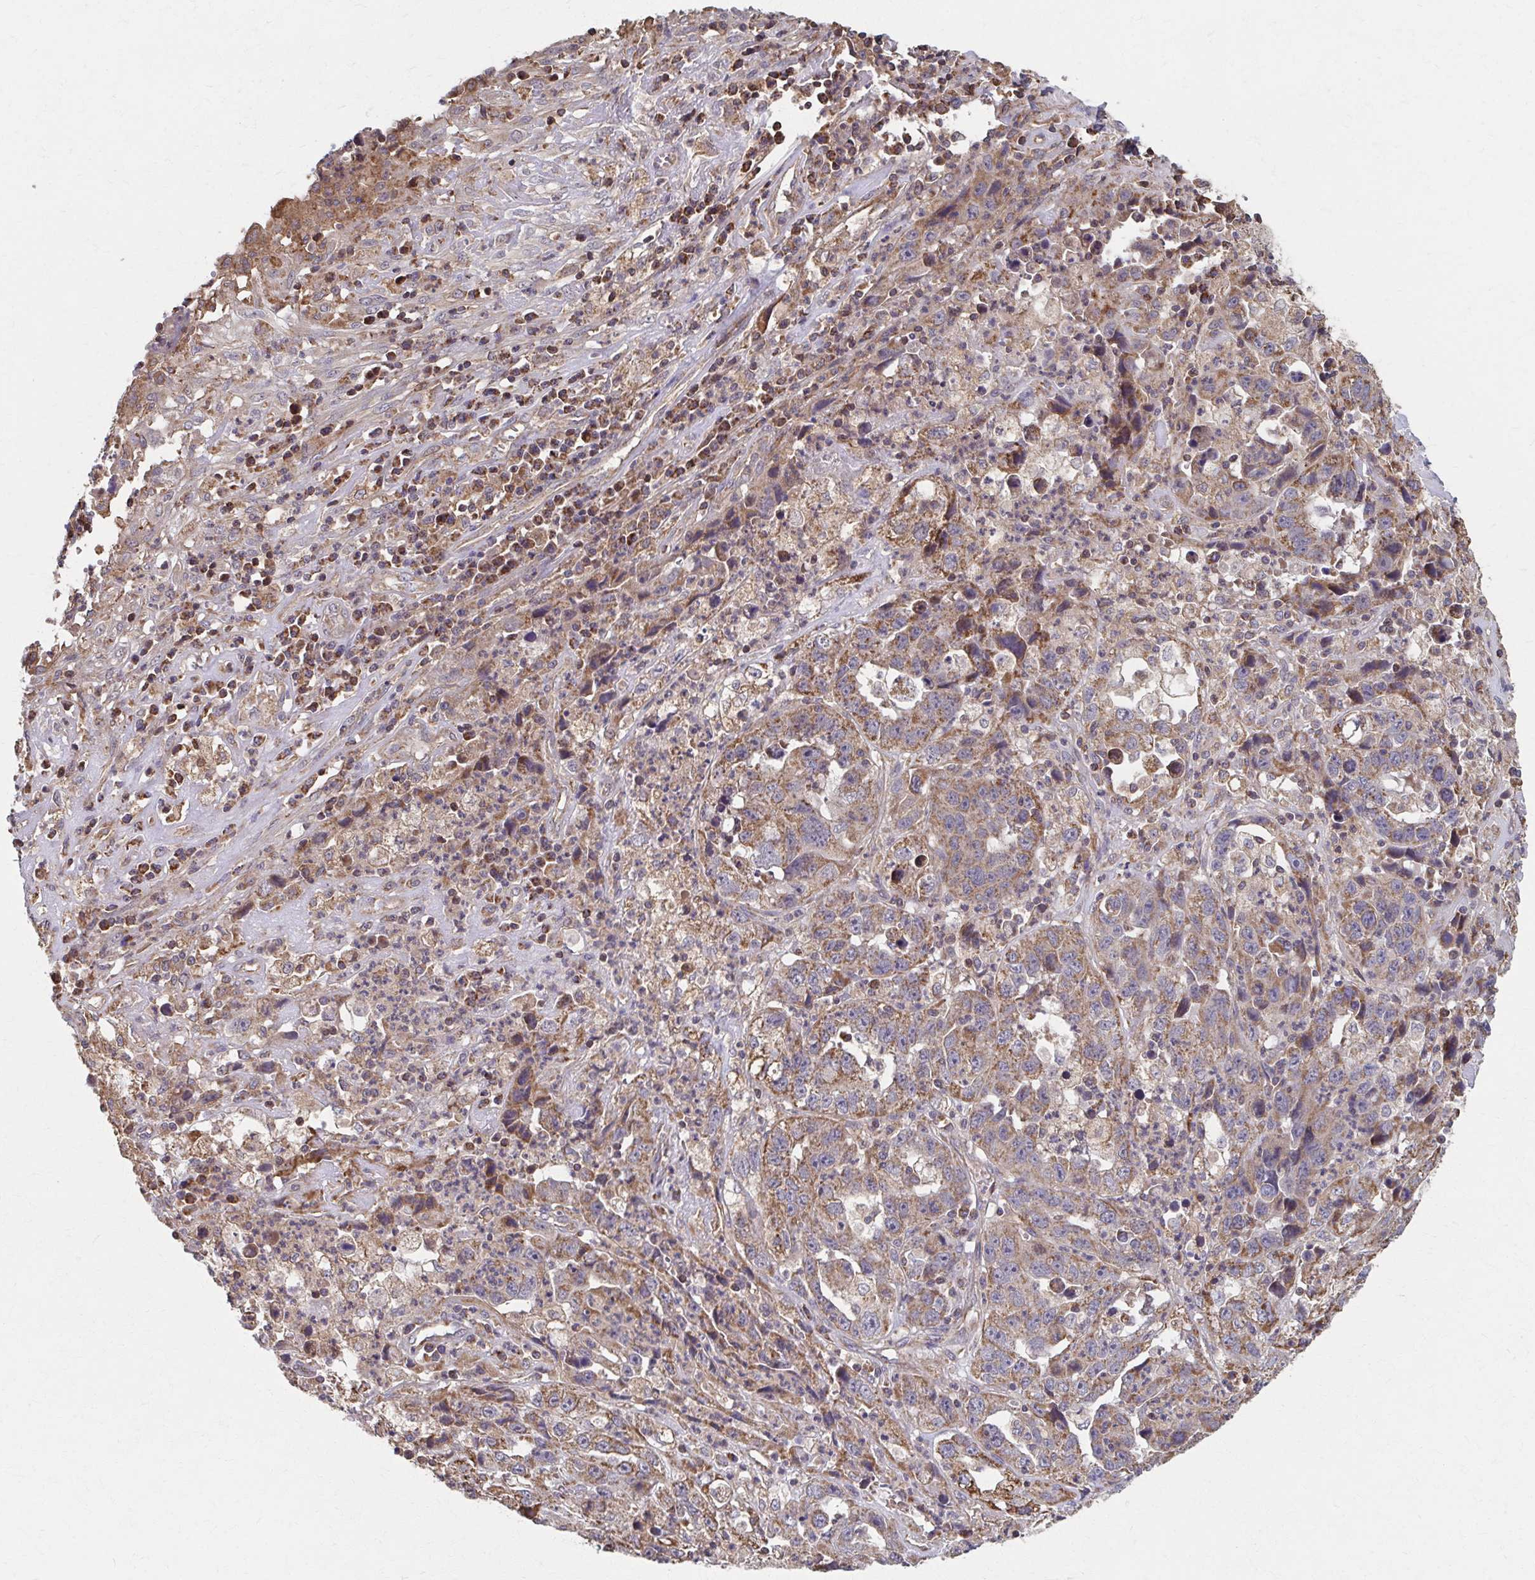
{"staining": {"intensity": "weak", "quantity": ">75%", "location": "cytoplasmic/membranous"}, "tissue": "endometrial cancer", "cell_type": "Tumor cells", "image_type": "cancer", "snomed": [{"axis": "morphology", "description": "Adenocarcinoma, NOS"}, {"axis": "topography", "description": "Uterus"}], "caption": "Protein staining of adenocarcinoma (endometrial) tissue demonstrates weak cytoplasmic/membranous staining in about >75% of tumor cells.", "gene": "KLHL34", "patient": {"sex": "female", "age": 62}}